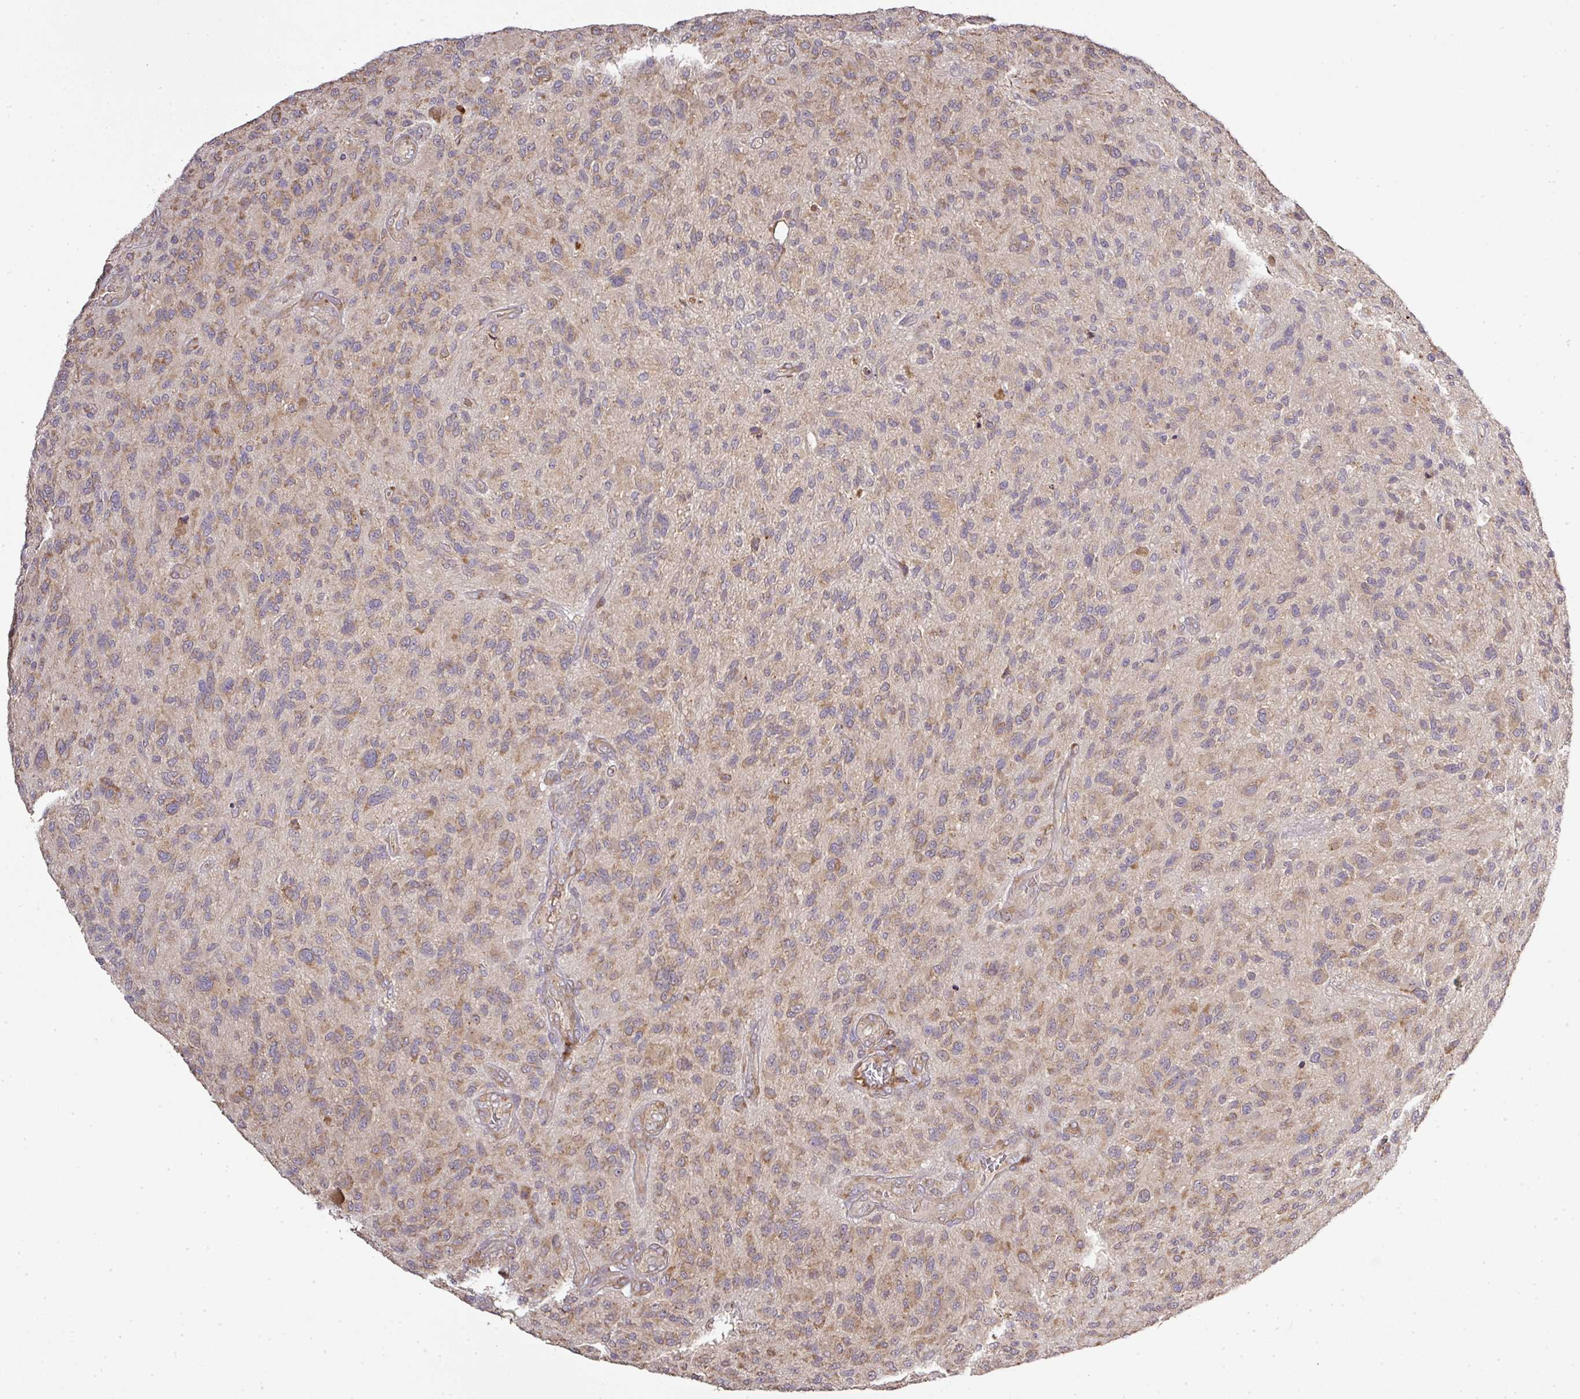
{"staining": {"intensity": "moderate", "quantity": ">75%", "location": "cytoplasmic/membranous"}, "tissue": "glioma", "cell_type": "Tumor cells", "image_type": "cancer", "snomed": [{"axis": "morphology", "description": "Glioma, malignant, High grade"}, {"axis": "topography", "description": "Brain"}], "caption": "IHC image of neoplastic tissue: glioma stained using immunohistochemistry demonstrates medium levels of moderate protein expression localized specifically in the cytoplasmic/membranous of tumor cells, appearing as a cytoplasmic/membranous brown color.", "gene": "GALP", "patient": {"sex": "male", "age": 47}}